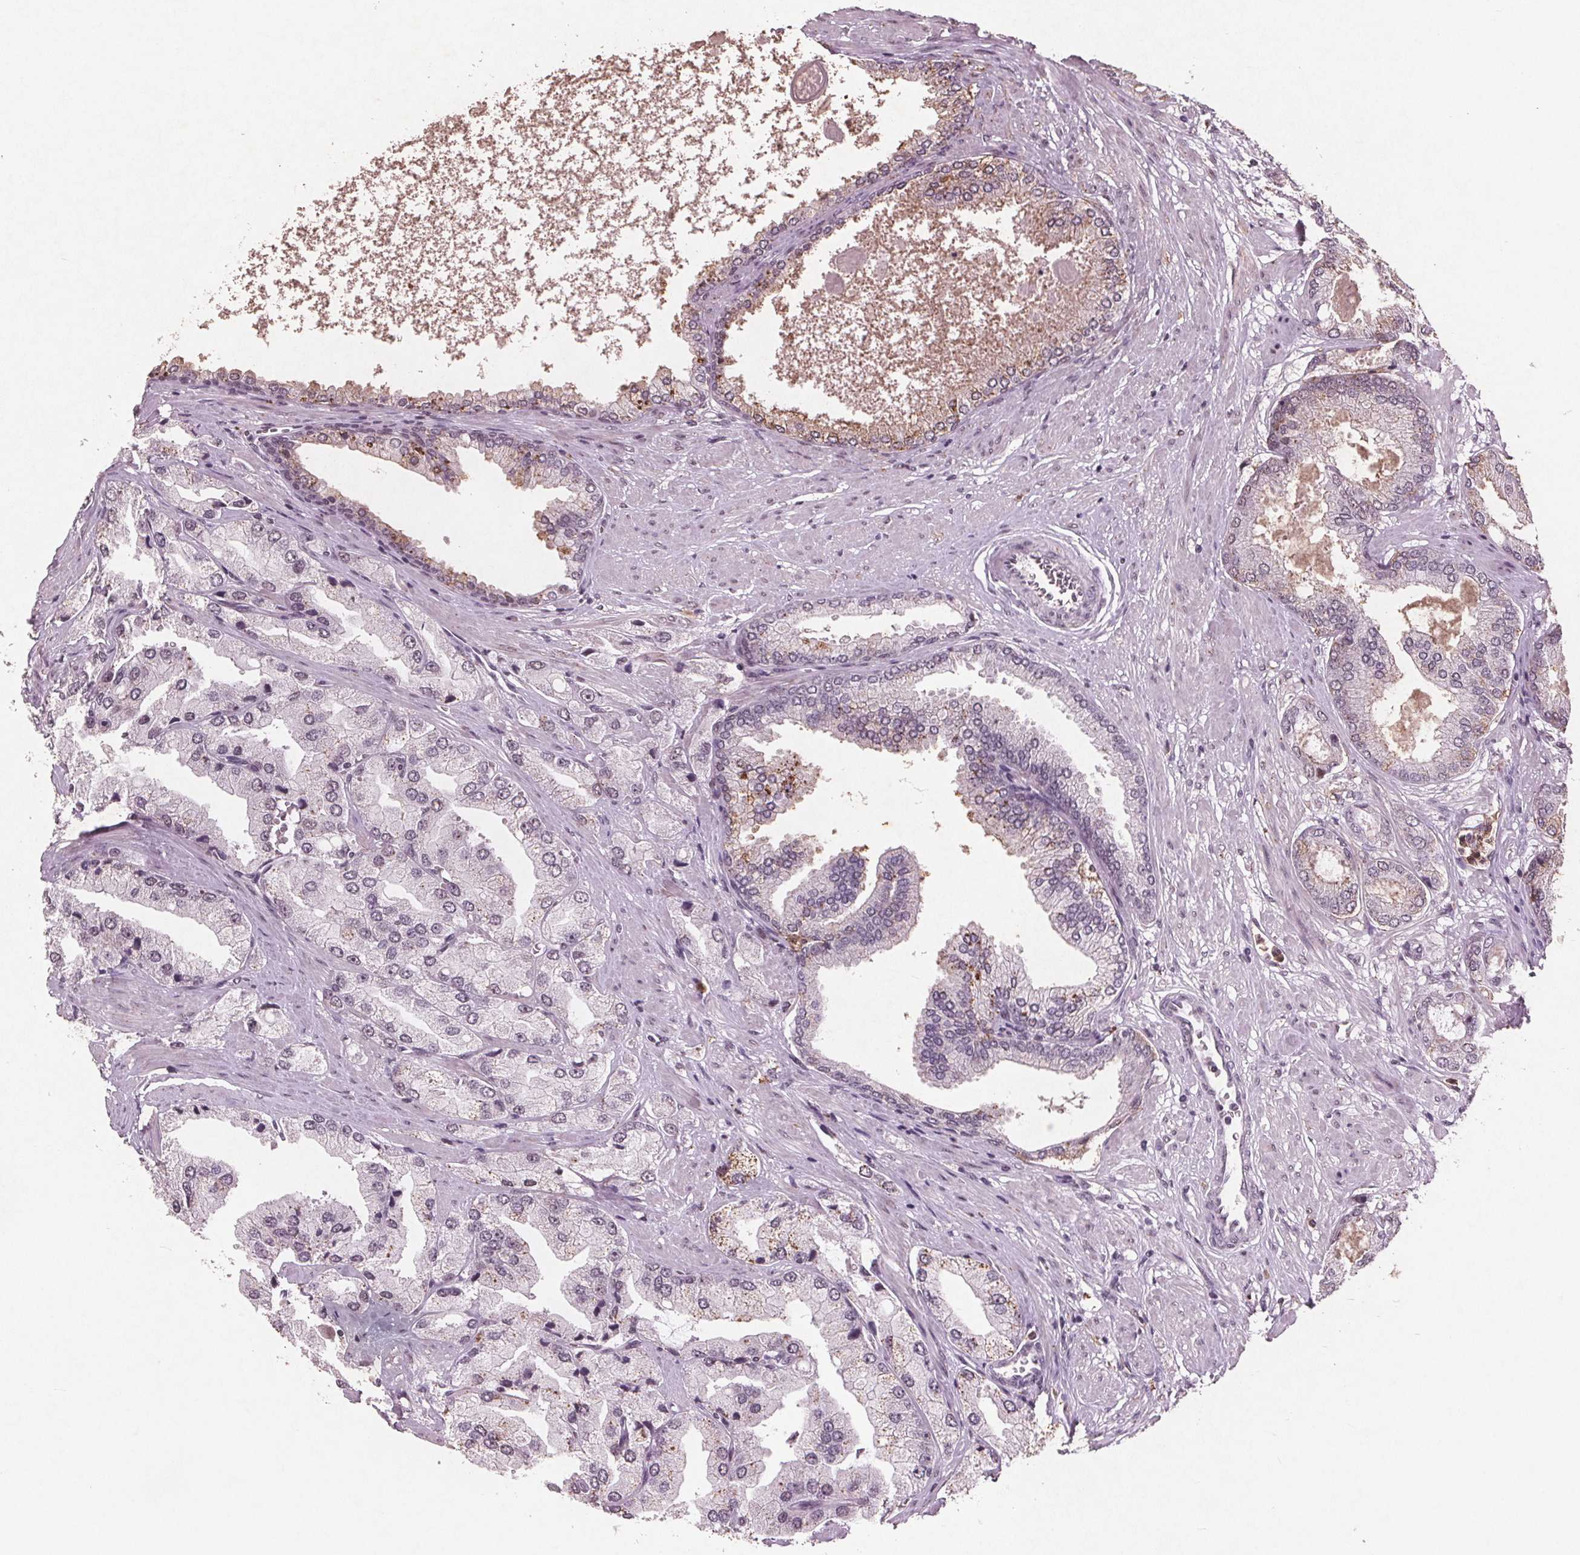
{"staining": {"intensity": "weak", "quantity": "<25%", "location": "nuclear"}, "tissue": "prostate cancer", "cell_type": "Tumor cells", "image_type": "cancer", "snomed": [{"axis": "morphology", "description": "Adenocarcinoma, High grade"}, {"axis": "topography", "description": "Prostate"}], "caption": "IHC histopathology image of neoplastic tissue: adenocarcinoma (high-grade) (prostate) stained with DAB (3,3'-diaminobenzidine) reveals no significant protein expression in tumor cells.", "gene": "RPS6KA2", "patient": {"sex": "male", "age": 68}}